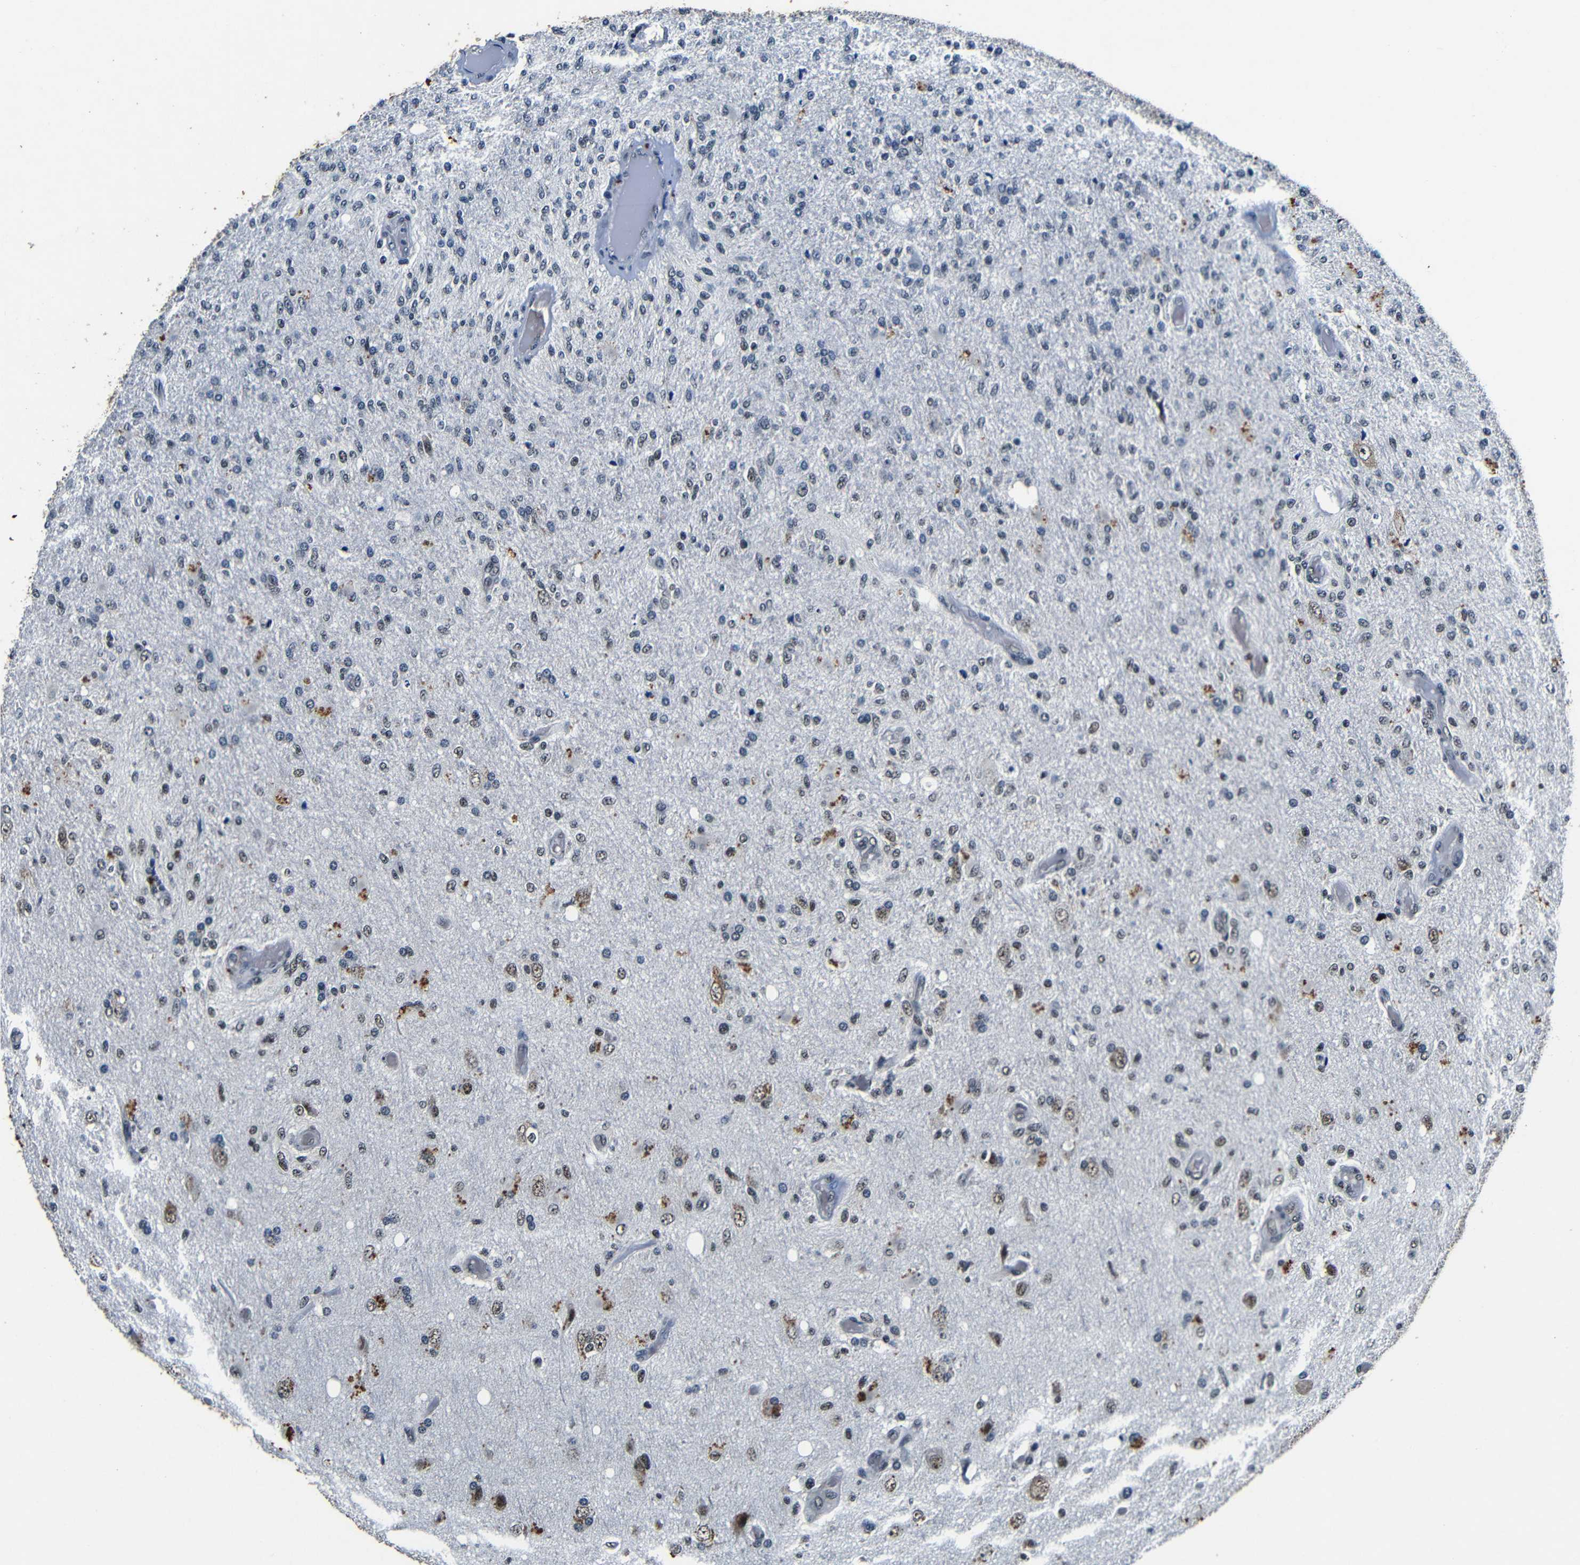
{"staining": {"intensity": "moderate", "quantity": "<25%", "location": "cytoplasmic/membranous,nuclear"}, "tissue": "glioma", "cell_type": "Tumor cells", "image_type": "cancer", "snomed": [{"axis": "morphology", "description": "Normal tissue, NOS"}, {"axis": "morphology", "description": "Glioma, malignant, High grade"}, {"axis": "topography", "description": "Cerebral cortex"}], "caption": "Glioma was stained to show a protein in brown. There is low levels of moderate cytoplasmic/membranous and nuclear expression in approximately <25% of tumor cells. (DAB (3,3'-diaminobenzidine) = brown stain, brightfield microscopy at high magnification).", "gene": "FOXD4", "patient": {"sex": "male", "age": 77}}